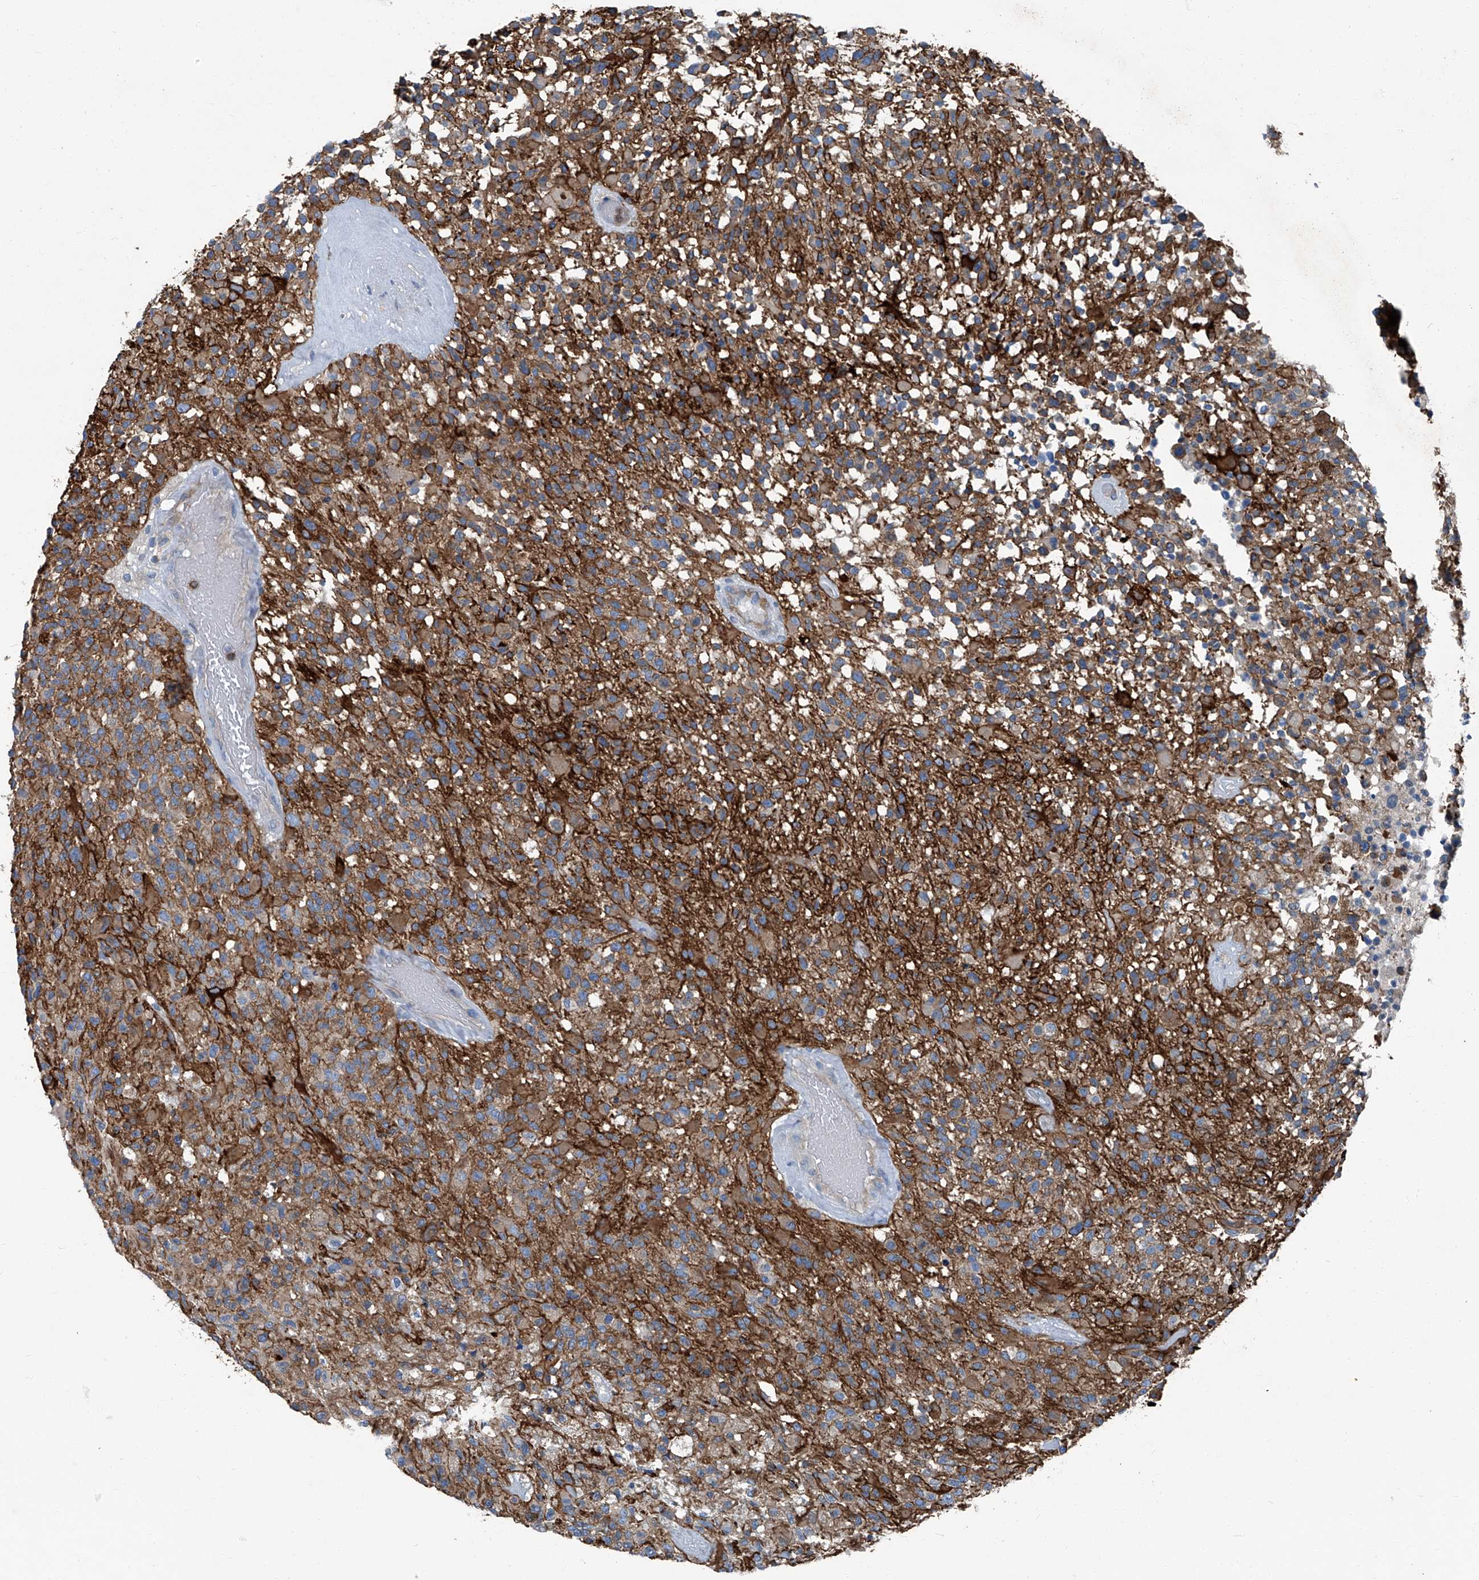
{"staining": {"intensity": "strong", "quantity": "<25%", "location": "cytoplasmic/membranous"}, "tissue": "glioma", "cell_type": "Tumor cells", "image_type": "cancer", "snomed": [{"axis": "morphology", "description": "Glioma, malignant, High grade"}, {"axis": "morphology", "description": "Glioblastoma, NOS"}, {"axis": "topography", "description": "Brain"}], "caption": "Glioma was stained to show a protein in brown. There is medium levels of strong cytoplasmic/membranous staining in approximately <25% of tumor cells. The staining is performed using DAB brown chromogen to label protein expression. The nuclei are counter-stained blue using hematoxylin.", "gene": "SEPTIN7", "patient": {"sex": "male", "age": 60}}